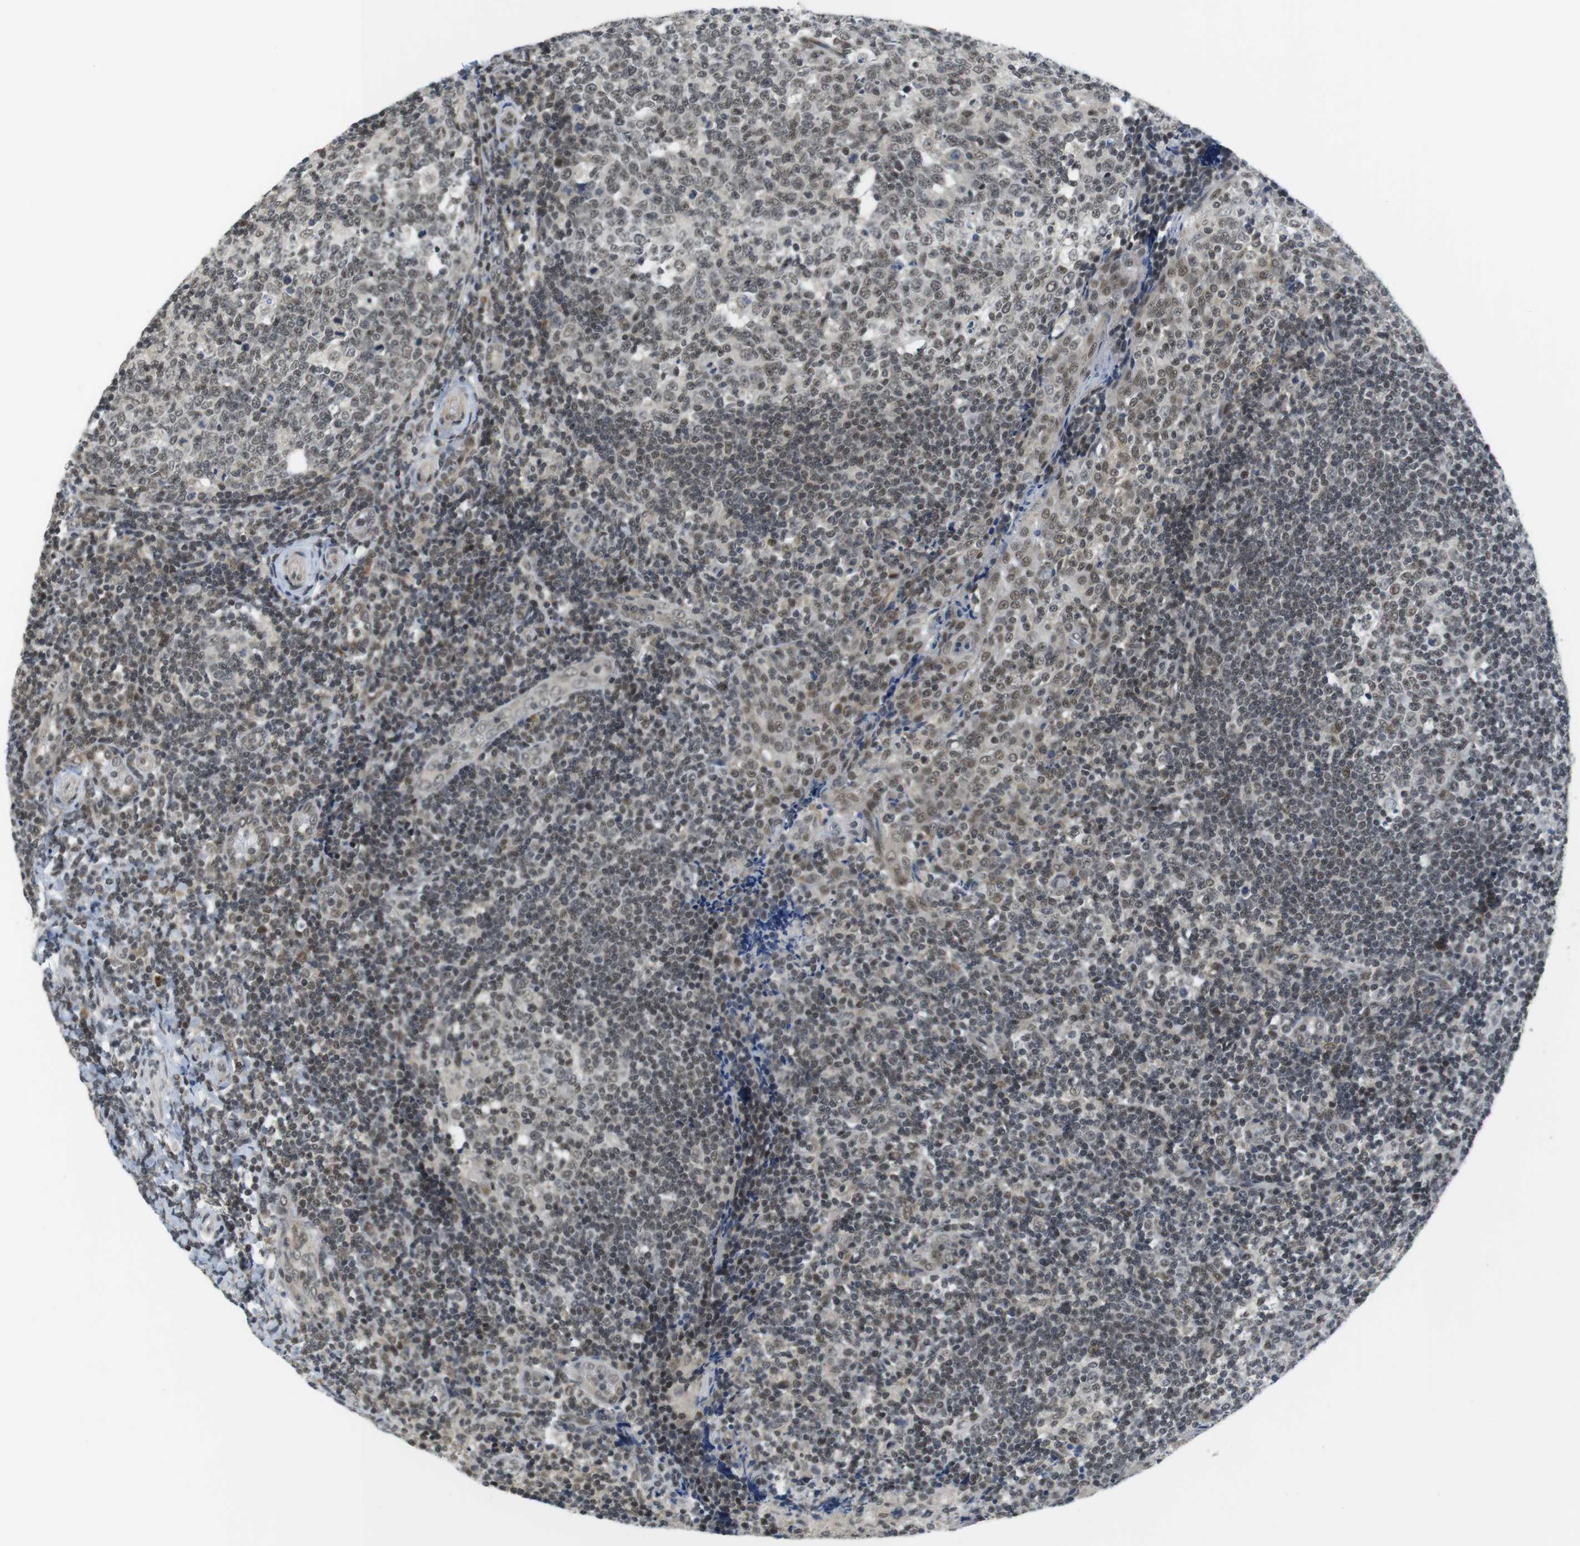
{"staining": {"intensity": "moderate", "quantity": ">75%", "location": "nuclear"}, "tissue": "tonsil", "cell_type": "Germinal center cells", "image_type": "normal", "snomed": [{"axis": "morphology", "description": "Normal tissue, NOS"}, {"axis": "topography", "description": "Tonsil"}], "caption": "This image demonstrates IHC staining of benign human tonsil, with medium moderate nuclear staining in approximately >75% of germinal center cells.", "gene": "BRD4", "patient": {"sex": "female", "age": 19}}